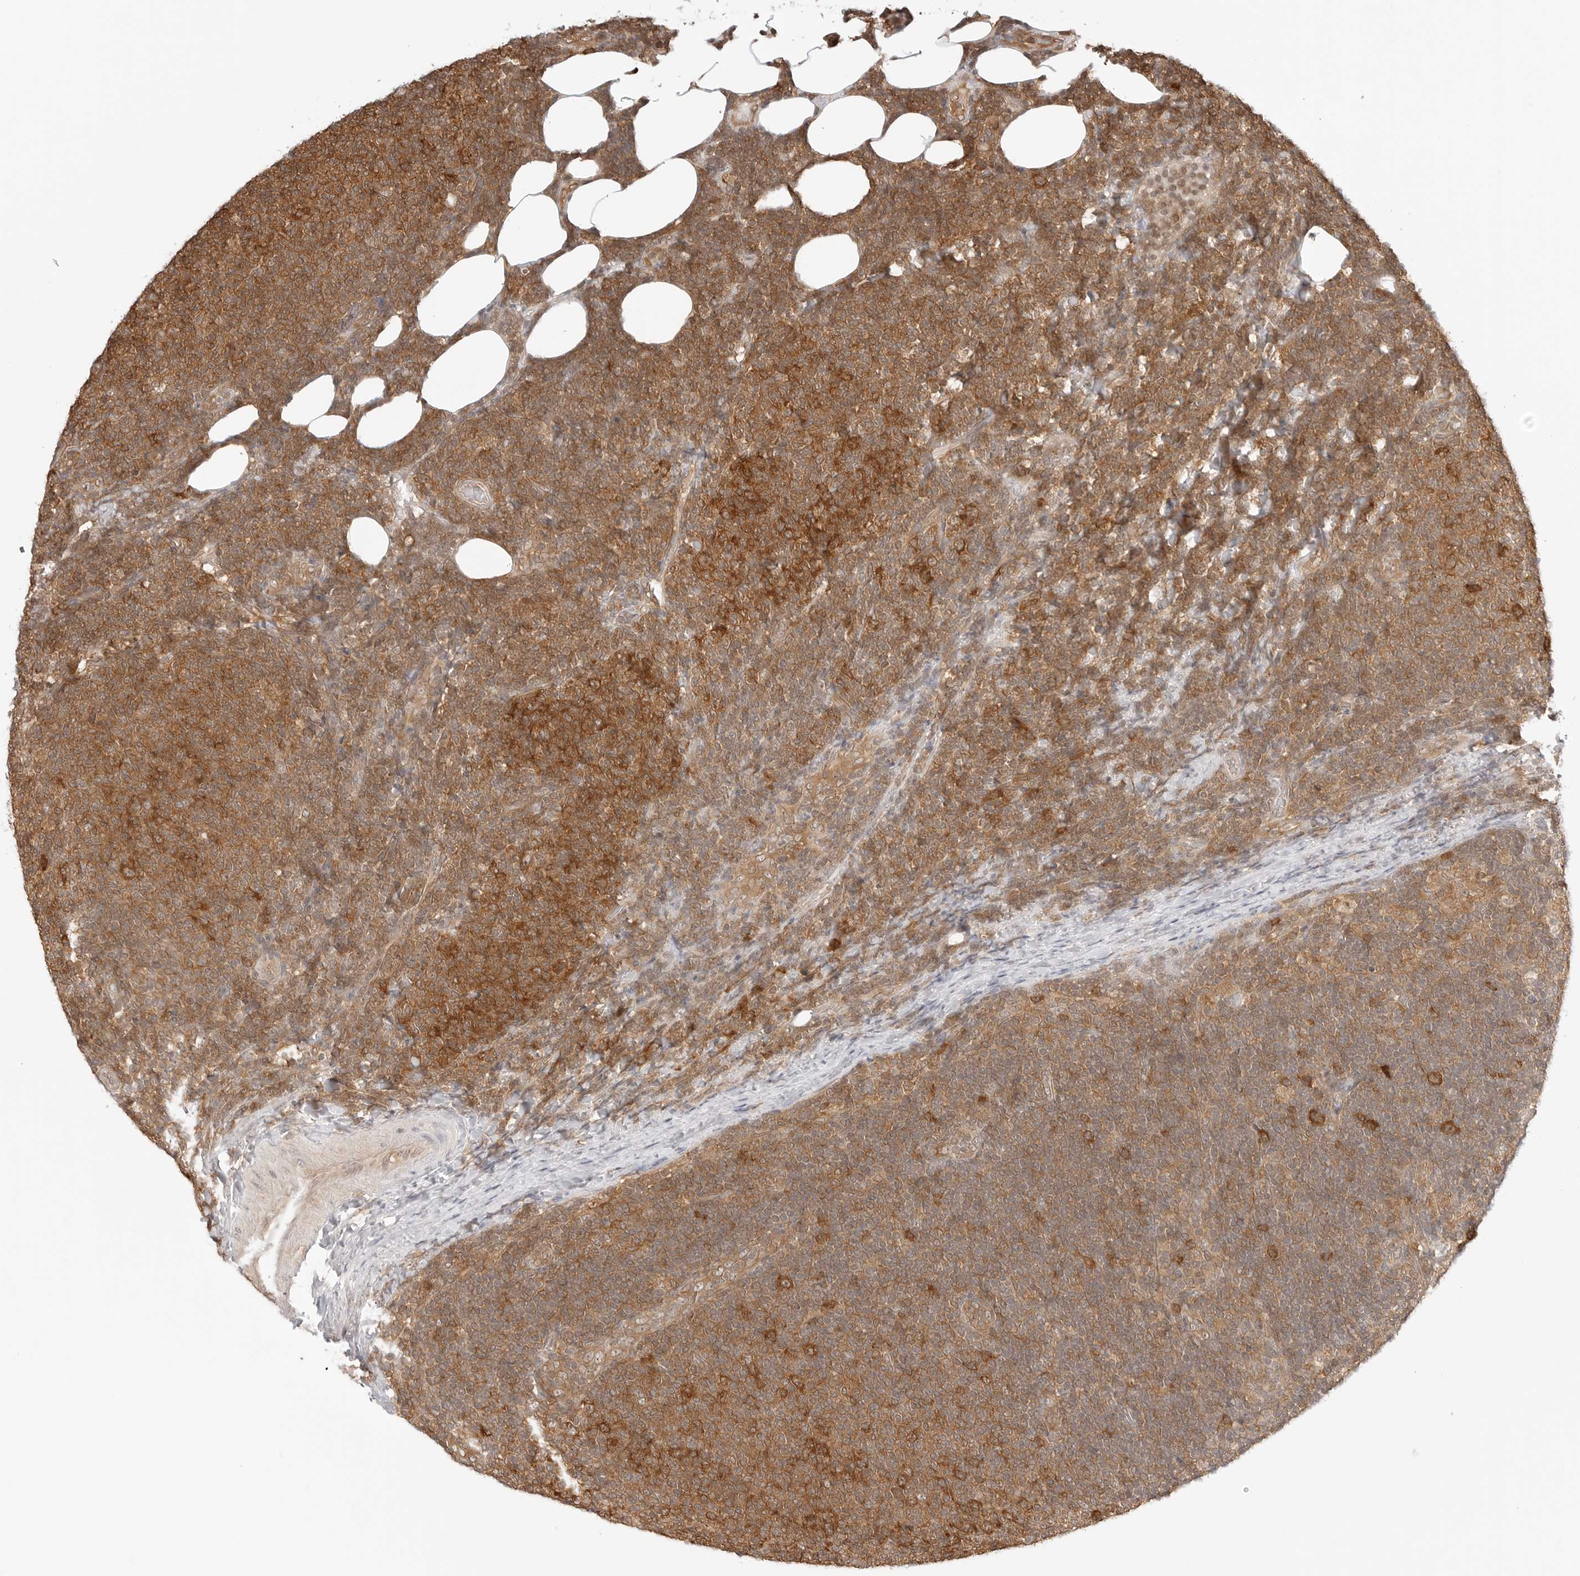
{"staining": {"intensity": "strong", "quantity": ">75%", "location": "cytoplasmic/membranous"}, "tissue": "lymphoma", "cell_type": "Tumor cells", "image_type": "cancer", "snomed": [{"axis": "morphology", "description": "Malignant lymphoma, non-Hodgkin's type, Low grade"}, {"axis": "topography", "description": "Lymph node"}], "caption": "A high amount of strong cytoplasmic/membranous staining is identified in approximately >75% of tumor cells in malignant lymphoma, non-Hodgkin's type (low-grade) tissue.", "gene": "NUDC", "patient": {"sex": "male", "age": 66}}